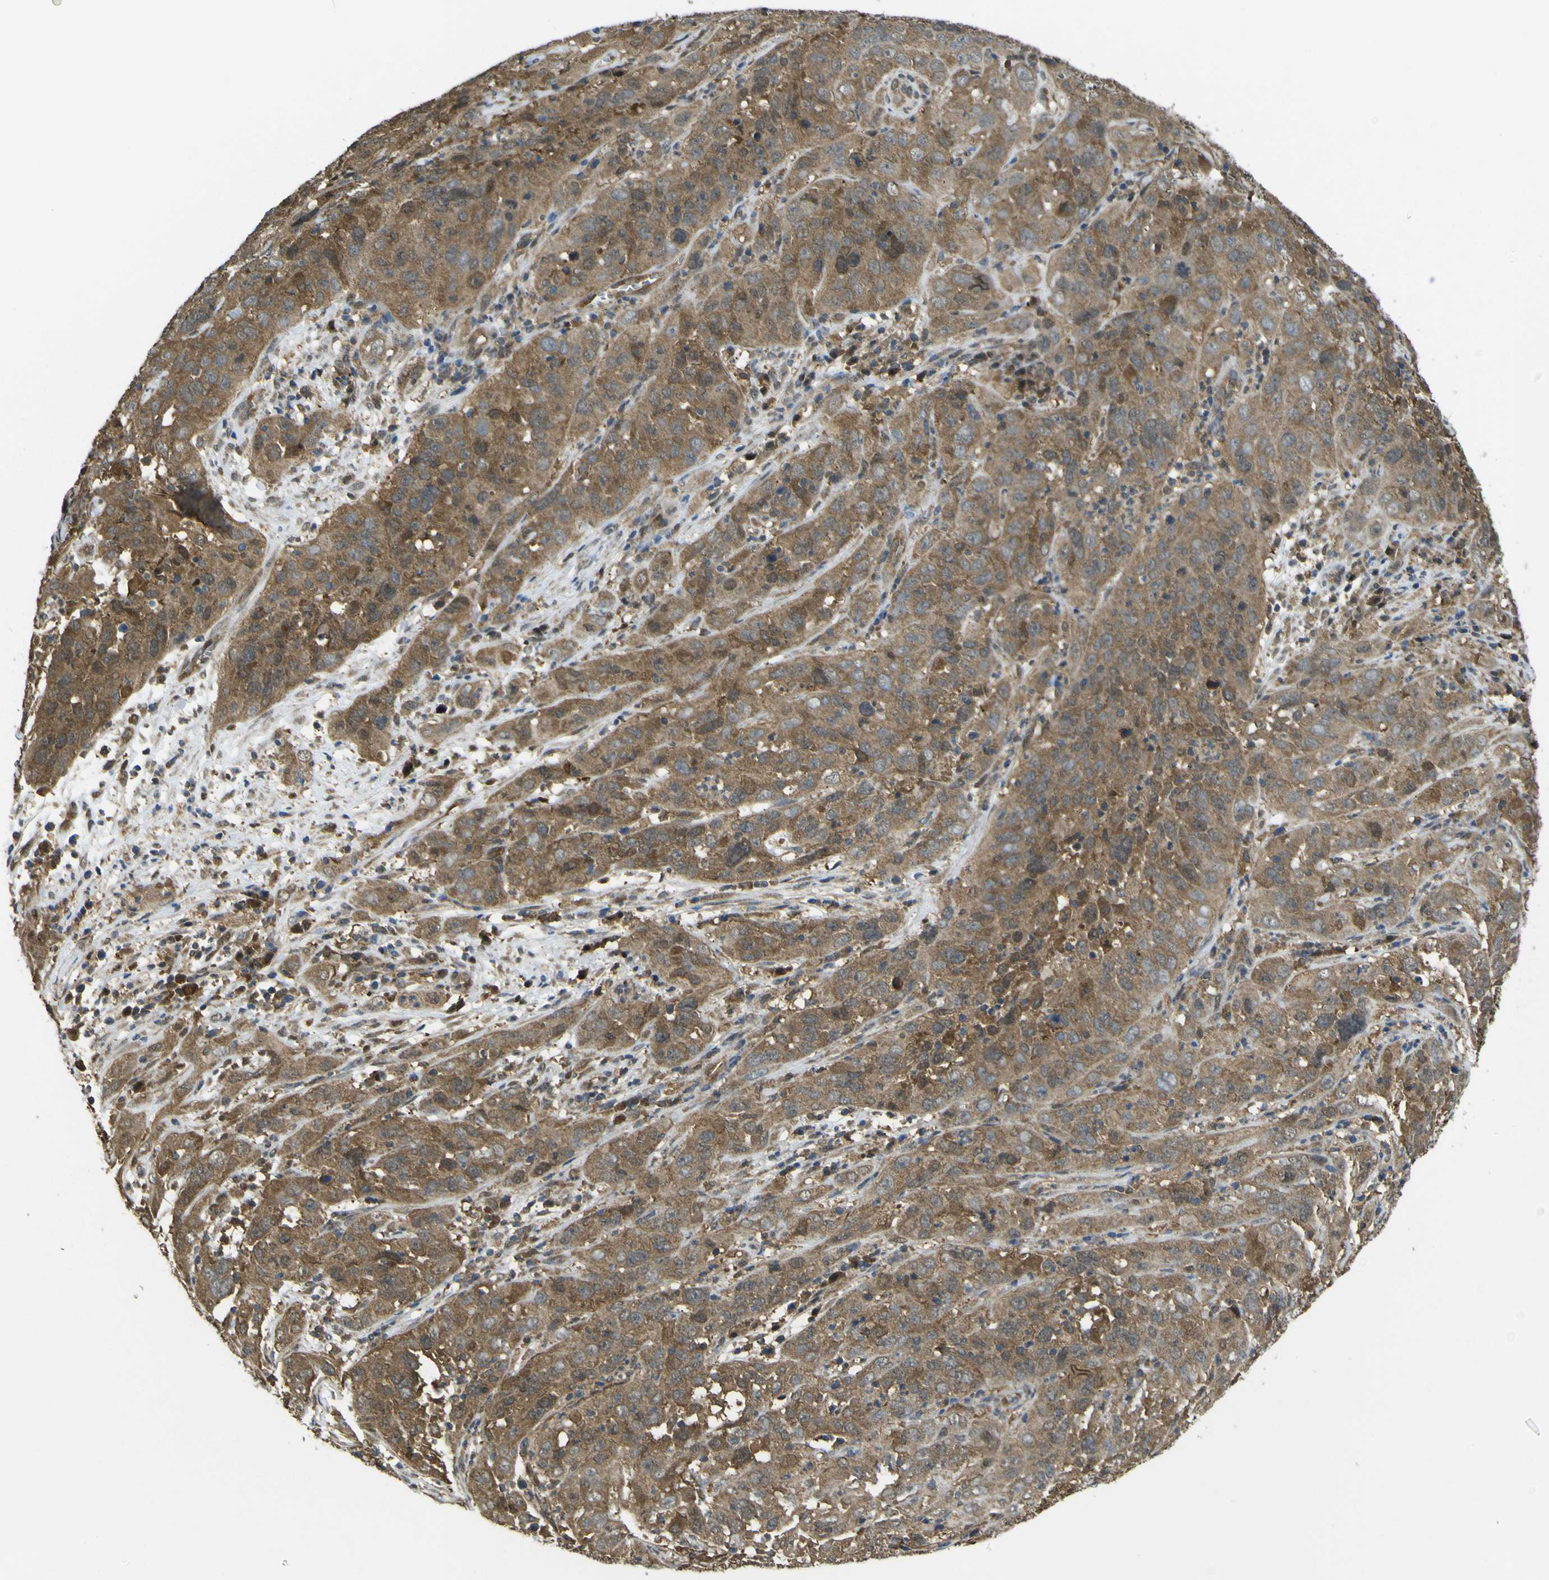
{"staining": {"intensity": "moderate", "quantity": ">75%", "location": "cytoplasmic/membranous"}, "tissue": "cervical cancer", "cell_type": "Tumor cells", "image_type": "cancer", "snomed": [{"axis": "morphology", "description": "Squamous cell carcinoma, NOS"}, {"axis": "topography", "description": "Cervix"}], "caption": "A medium amount of moderate cytoplasmic/membranous expression is seen in approximately >75% of tumor cells in cervical cancer (squamous cell carcinoma) tissue. The protein is stained brown, and the nuclei are stained in blue (DAB IHC with brightfield microscopy, high magnification).", "gene": "YWHAG", "patient": {"sex": "female", "age": 32}}